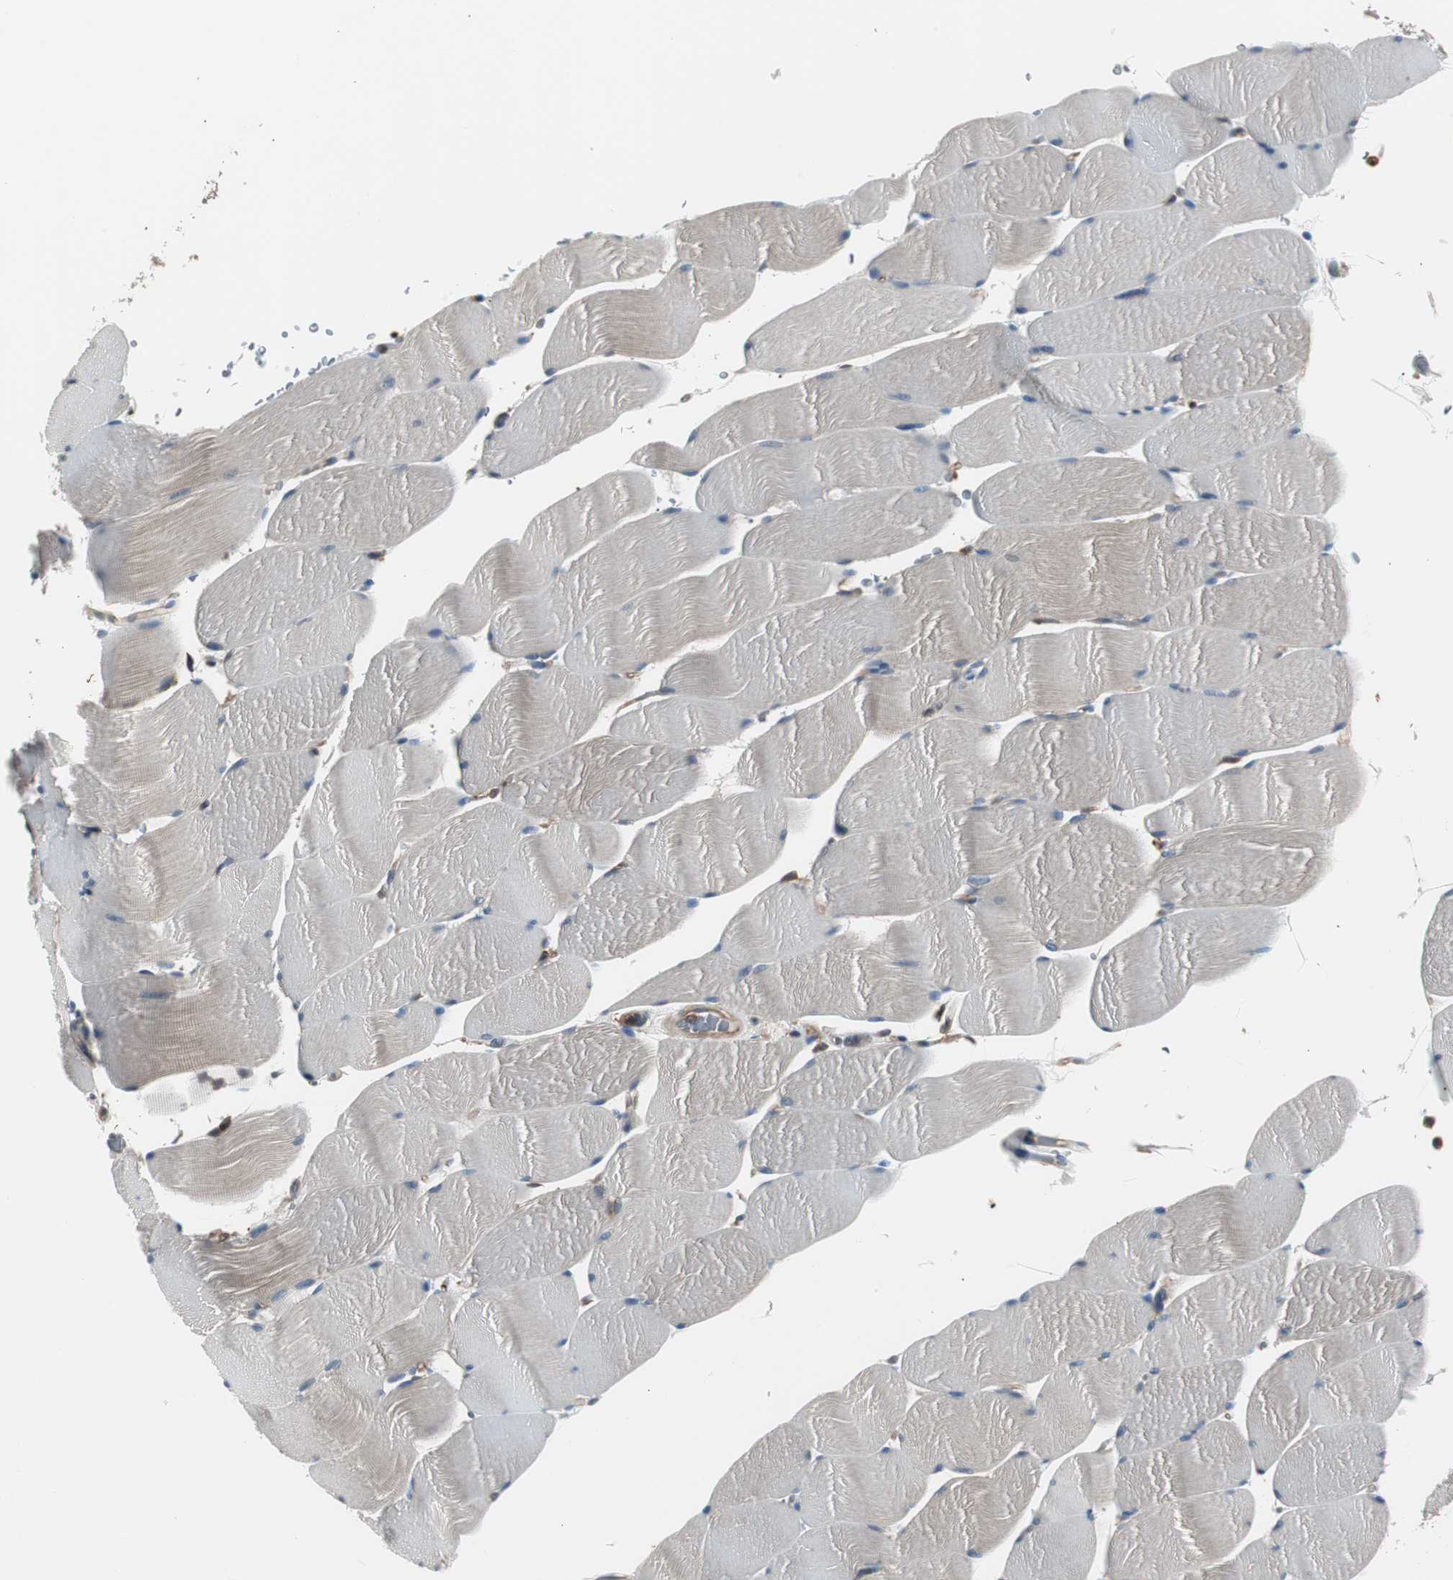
{"staining": {"intensity": "weak", "quantity": "<25%", "location": "cytoplasmic/membranous"}, "tissue": "skeletal muscle", "cell_type": "Myocytes", "image_type": "normal", "snomed": [{"axis": "morphology", "description": "Normal tissue, NOS"}, {"axis": "topography", "description": "Skeletal muscle"}], "caption": "DAB (3,3'-diaminobenzidine) immunohistochemical staining of benign human skeletal muscle displays no significant expression in myocytes. (Stains: DAB IHC with hematoxylin counter stain, Microscopy: brightfield microscopy at high magnification).", "gene": "CAPNS1", "patient": {"sex": "male", "age": 62}}